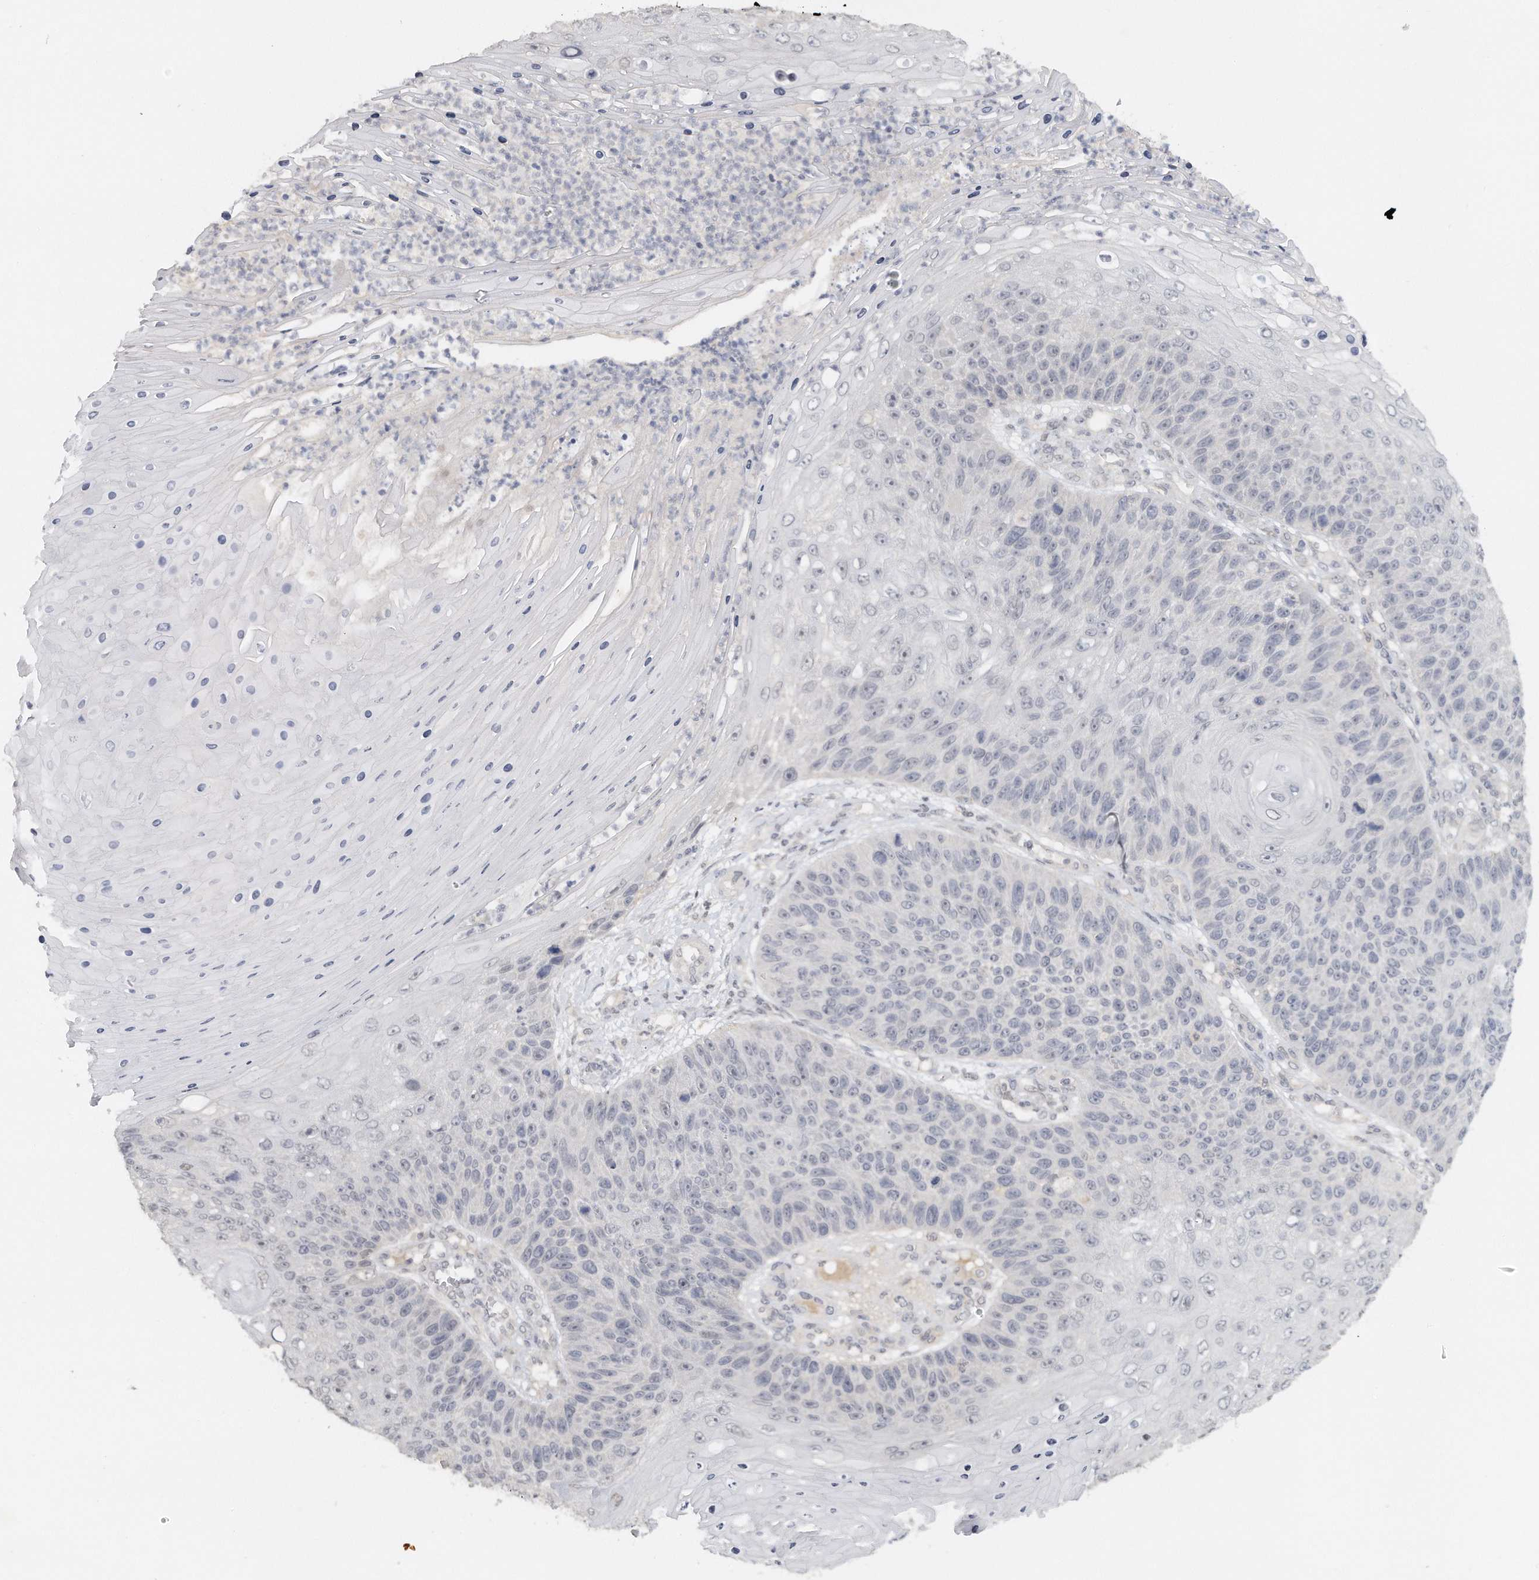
{"staining": {"intensity": "negative", "quantity": "none", "location": "none"}, "tissue": "skin cancer", "cell_type": "Tumor cells", "image_type": "cancer", "snomed": [{"axis": "morphology", "description": "Squamous cell carcinoma, NOS"}, {"axis": "topography", "description": "Skin"}], "caption": "IHC of human skin cancer shows no positivity in tumor cells.", "gene": "DDX43", "patient": {"sex": "female", "age": 88}}